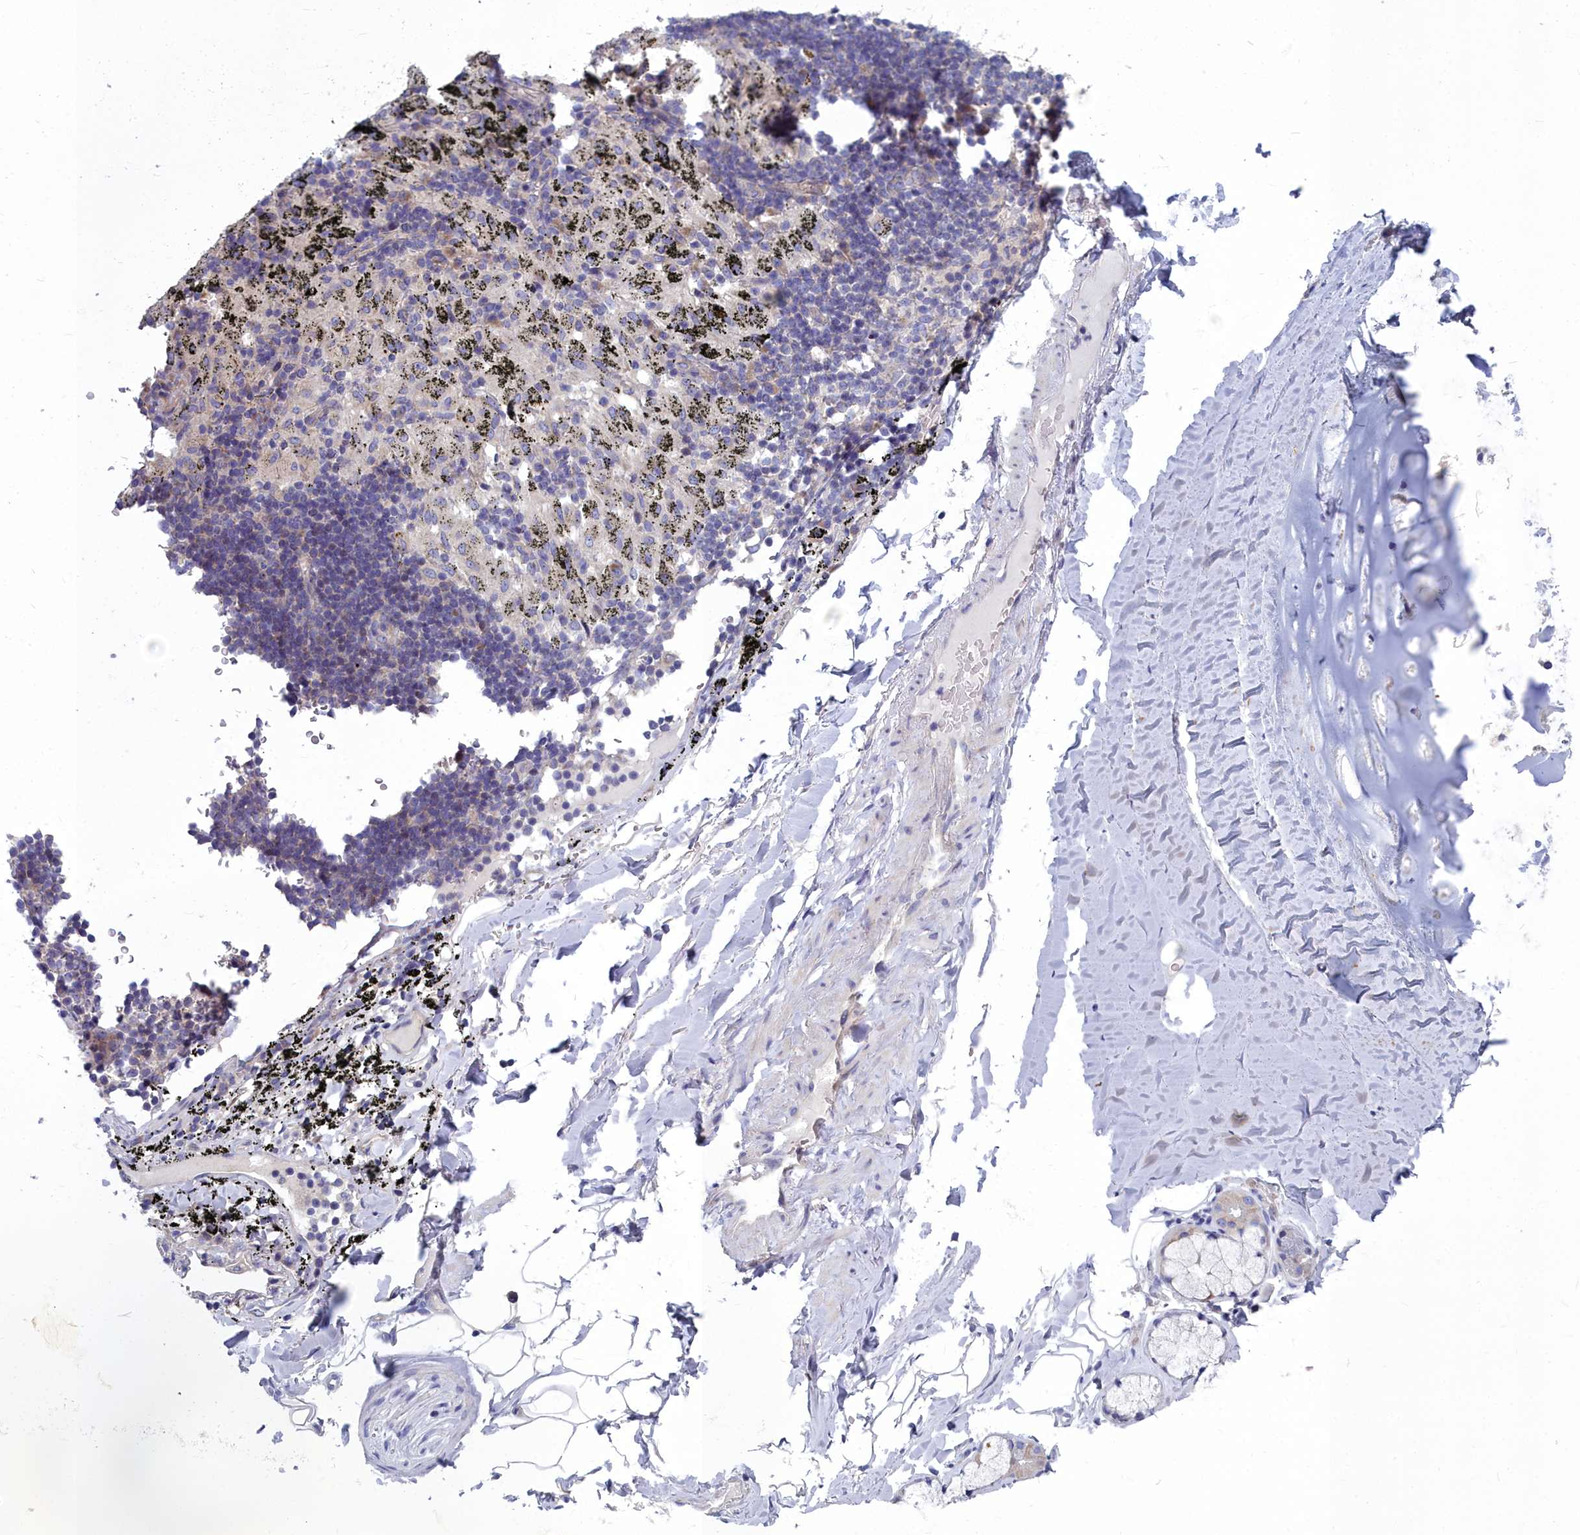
{"staining": {"intensity": "negative", "quantity": "none", "location": "none"}, "tissue": "adipose tissue", "cell_type": "Adipocytes", "image_type": "normal", "snomed": [{"axis": "morphology", "description": "Normal tissue, NOS"}, {"axis": "topography", "description": "Lymph node"}, {"axis": "topography", "description": "Bronchus"}], "caption": "Immunohistochemistry image of normal human adipose tissue stained for a protein (brown), which exhibits no expression in adipocytes.", "gene": "COX20", "patient": {"sex": "male", "age": 63}}